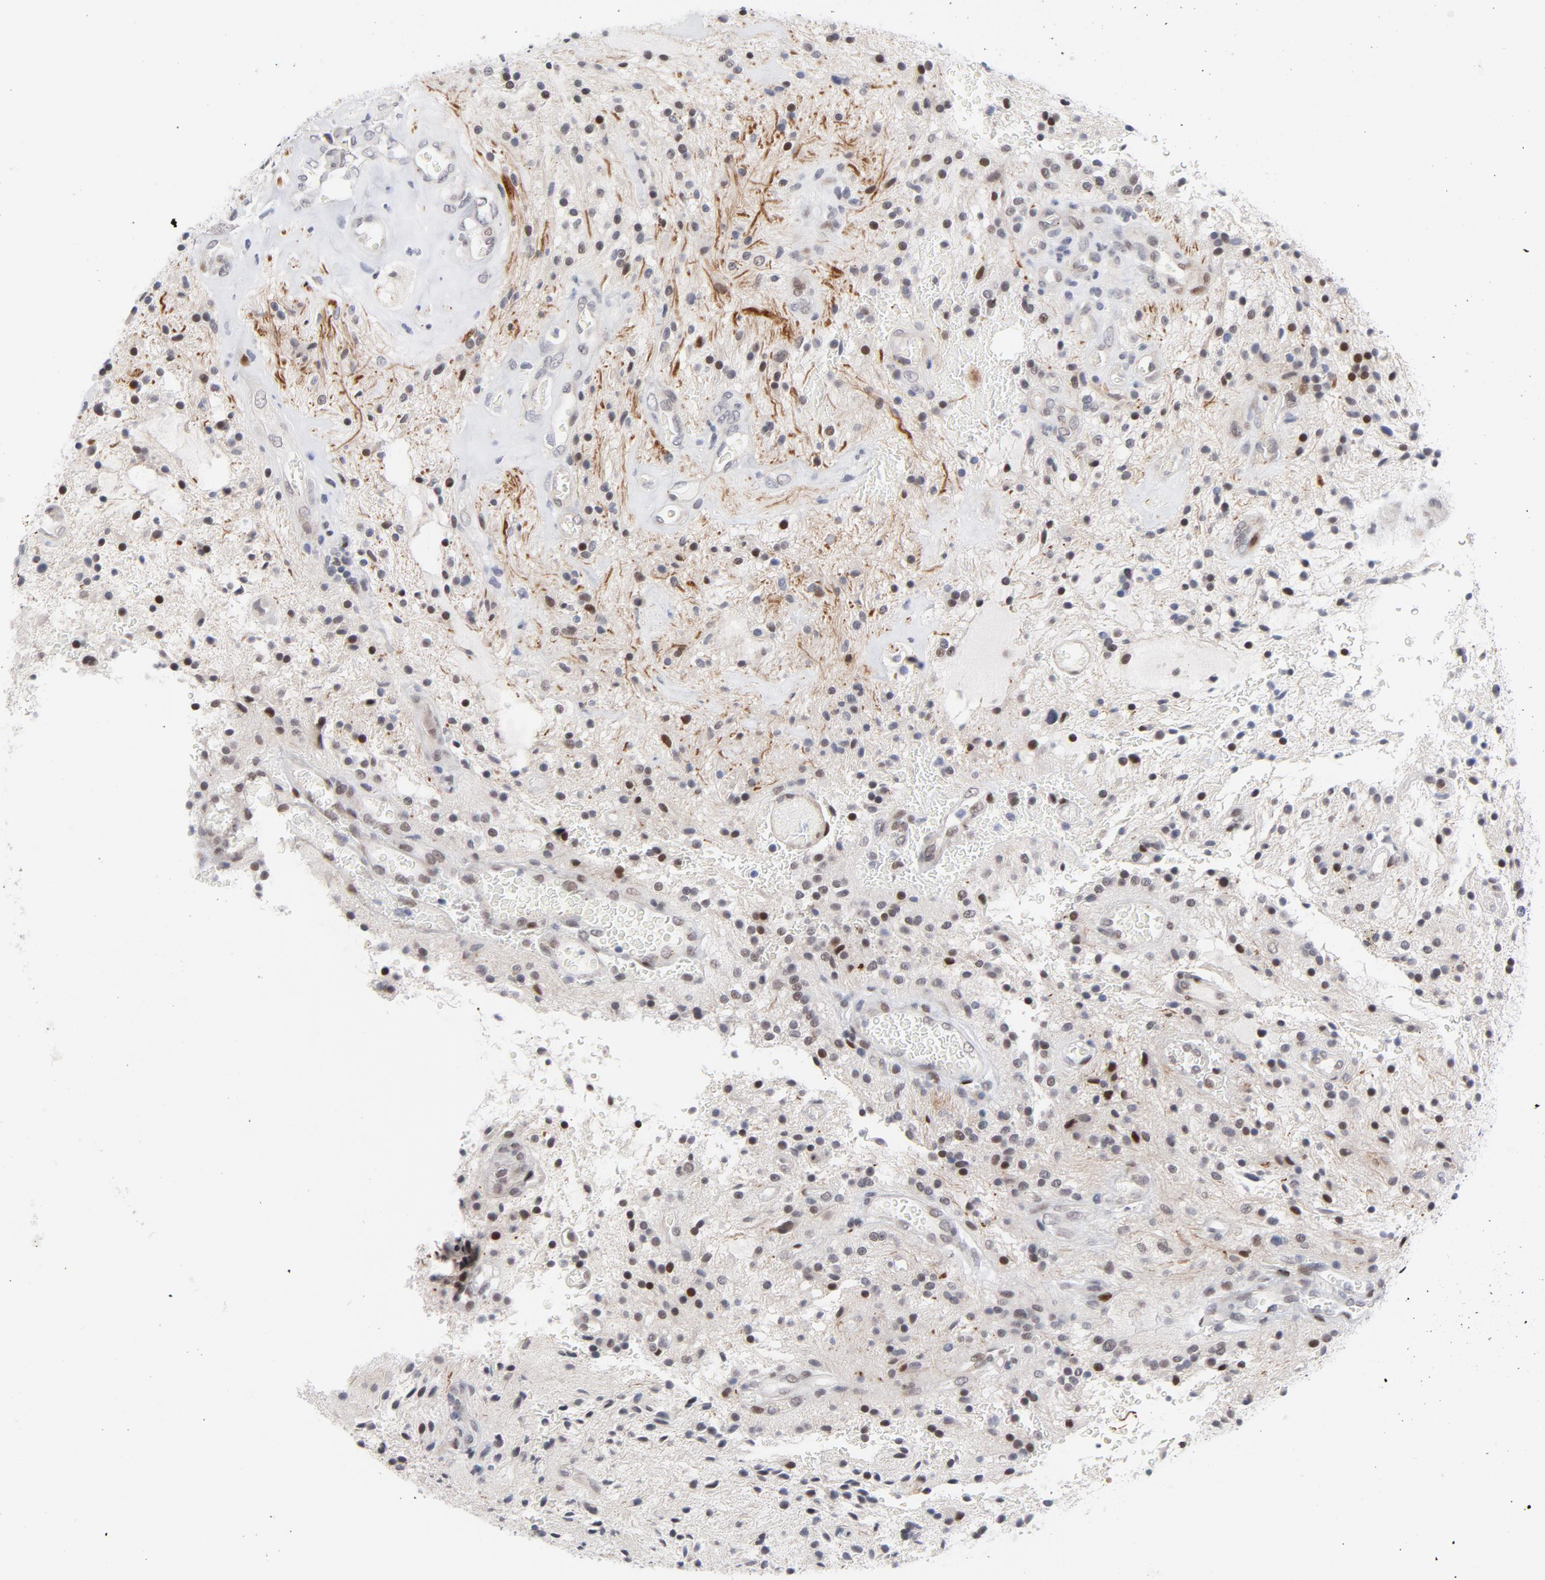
{"staining": {"intensity": "moderate", "quantity": "<25%", "location": "nuclear"}, "tissue": "glioma", "cell_type": "Tumor cells", "image_type": "cancer", "snomed": [{"axis": "morphology", "description": "Glioma, malignant, NOS"}, {"axis": "topography", "description": "Cerebellum"}], "caption": "The micrograph displays a brown stain indicating the presence of a protein in the nuclear of tumor cells in malignant glioma. The protein of interest is shown in brown color, while the nuclei are stained blue.", "gene": "NFIC", "patient": {"sex": "female", "age": 10}}